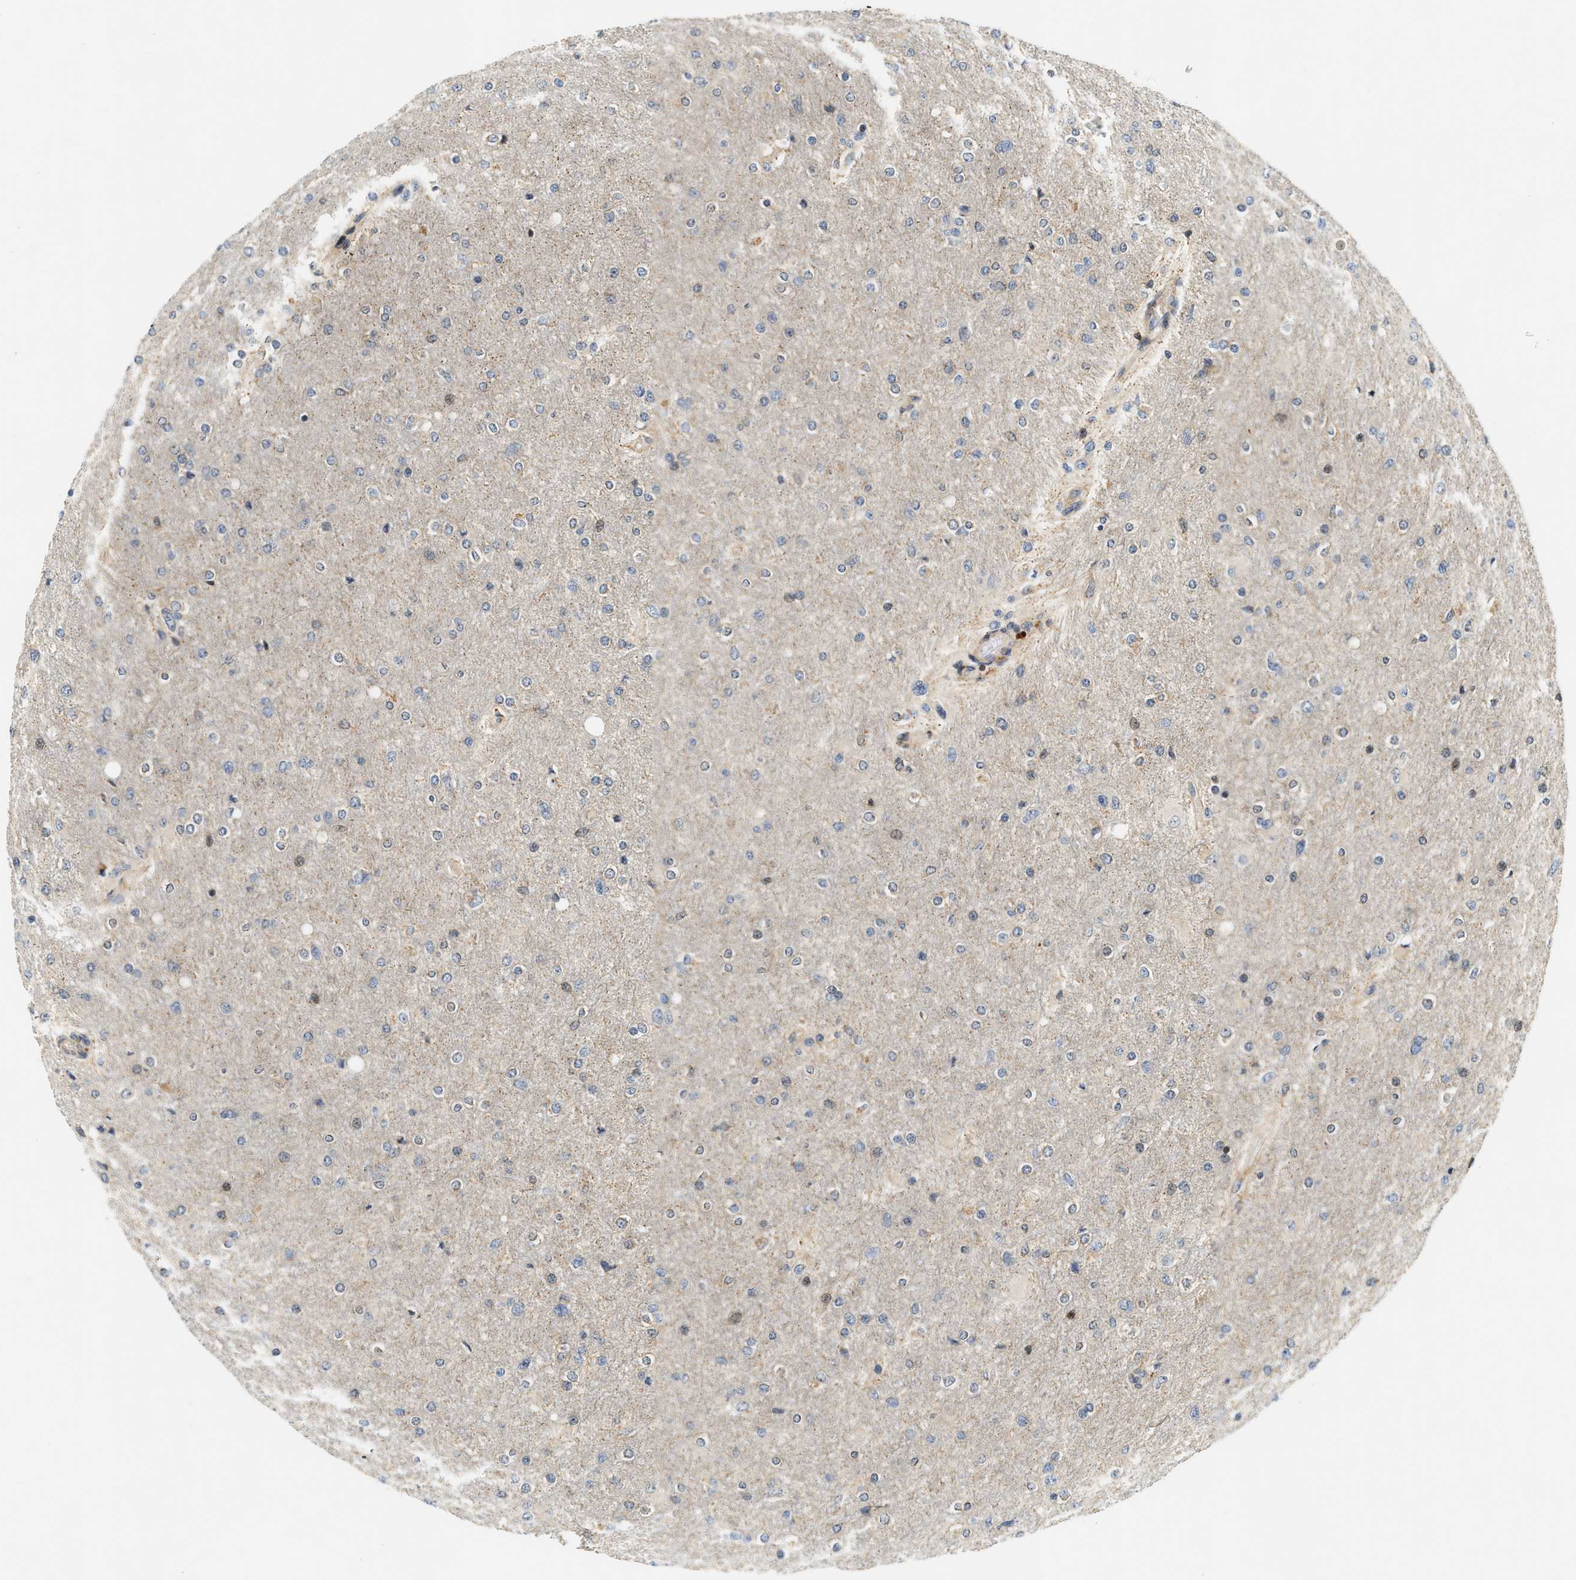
{"staining": {"intensity": "negative", "quantity": "none", "location": "none"}, "tissue": "glioma", "cell_type": "Tumor cells", "image_type": "cancer", "snomed": [{"axis": "morphology", "description": "Glioma, malignant, High grade"}, {"axis": "topography", "description": "Cerebral cortex"}], "caption": "Tumor cells are negative for brown protein staining in glioma.", "gene": "SAMD9", "patient": {"sex": "female", "age": 36}}